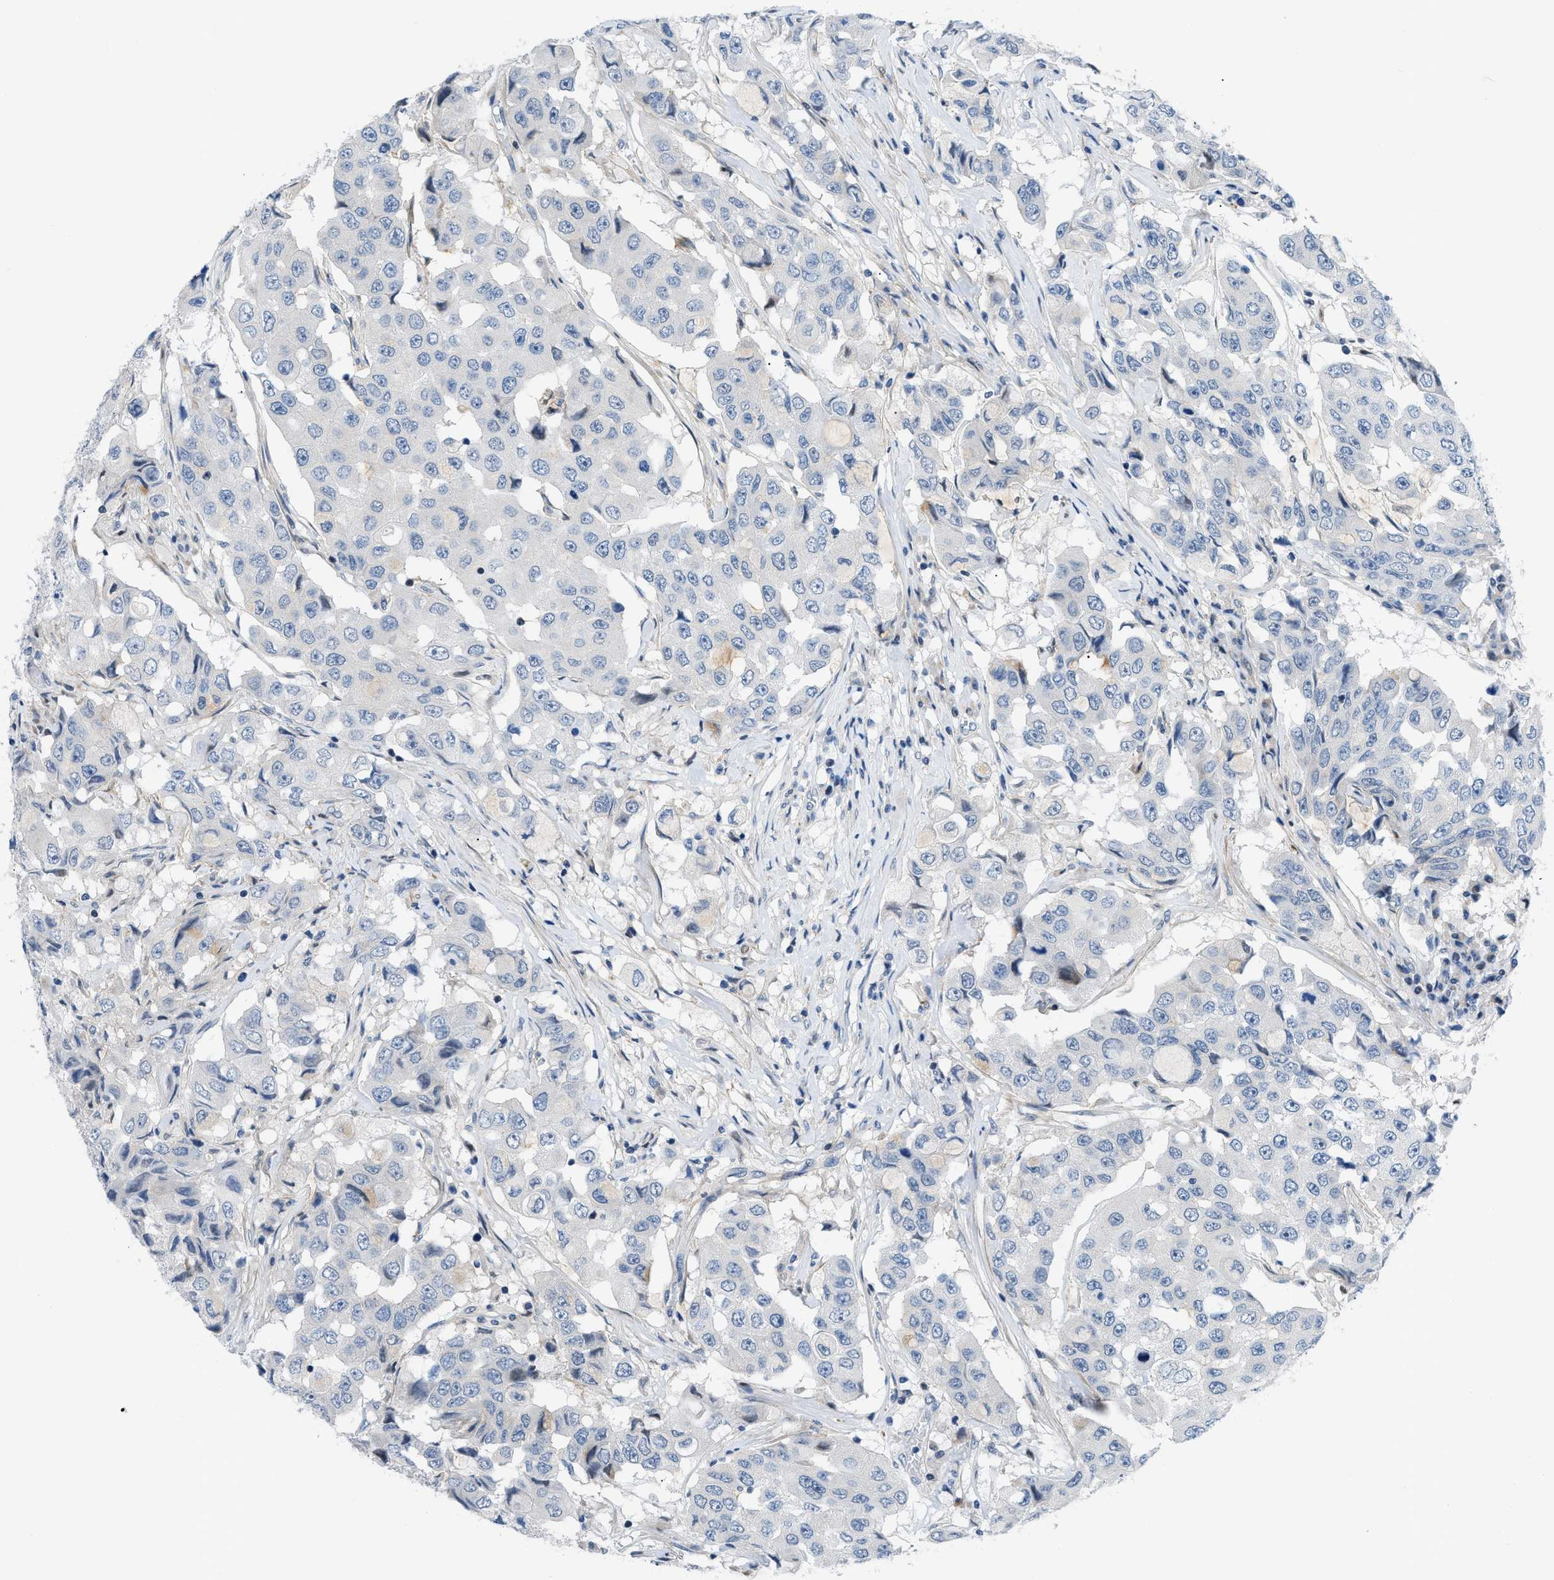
{"staining": {"intensity": "negative", "quantity": "none", "location": "none"}, "tissue": "breast cancer", "cell_type": "Tumor cells", "image_type": "cancer", "snomed": [{"axis": "morphology", "description": "Duct carcinoma"}, {"axis": "topography", "description": "Breast"}], "caption": "IHC photomicrograph of breast invasive ductal carcinoma stained for a protein (brown), which shows no positivity in tumor cells.", "gene": "FDCSP", "patient": {"sex": "female", "age": 27}}